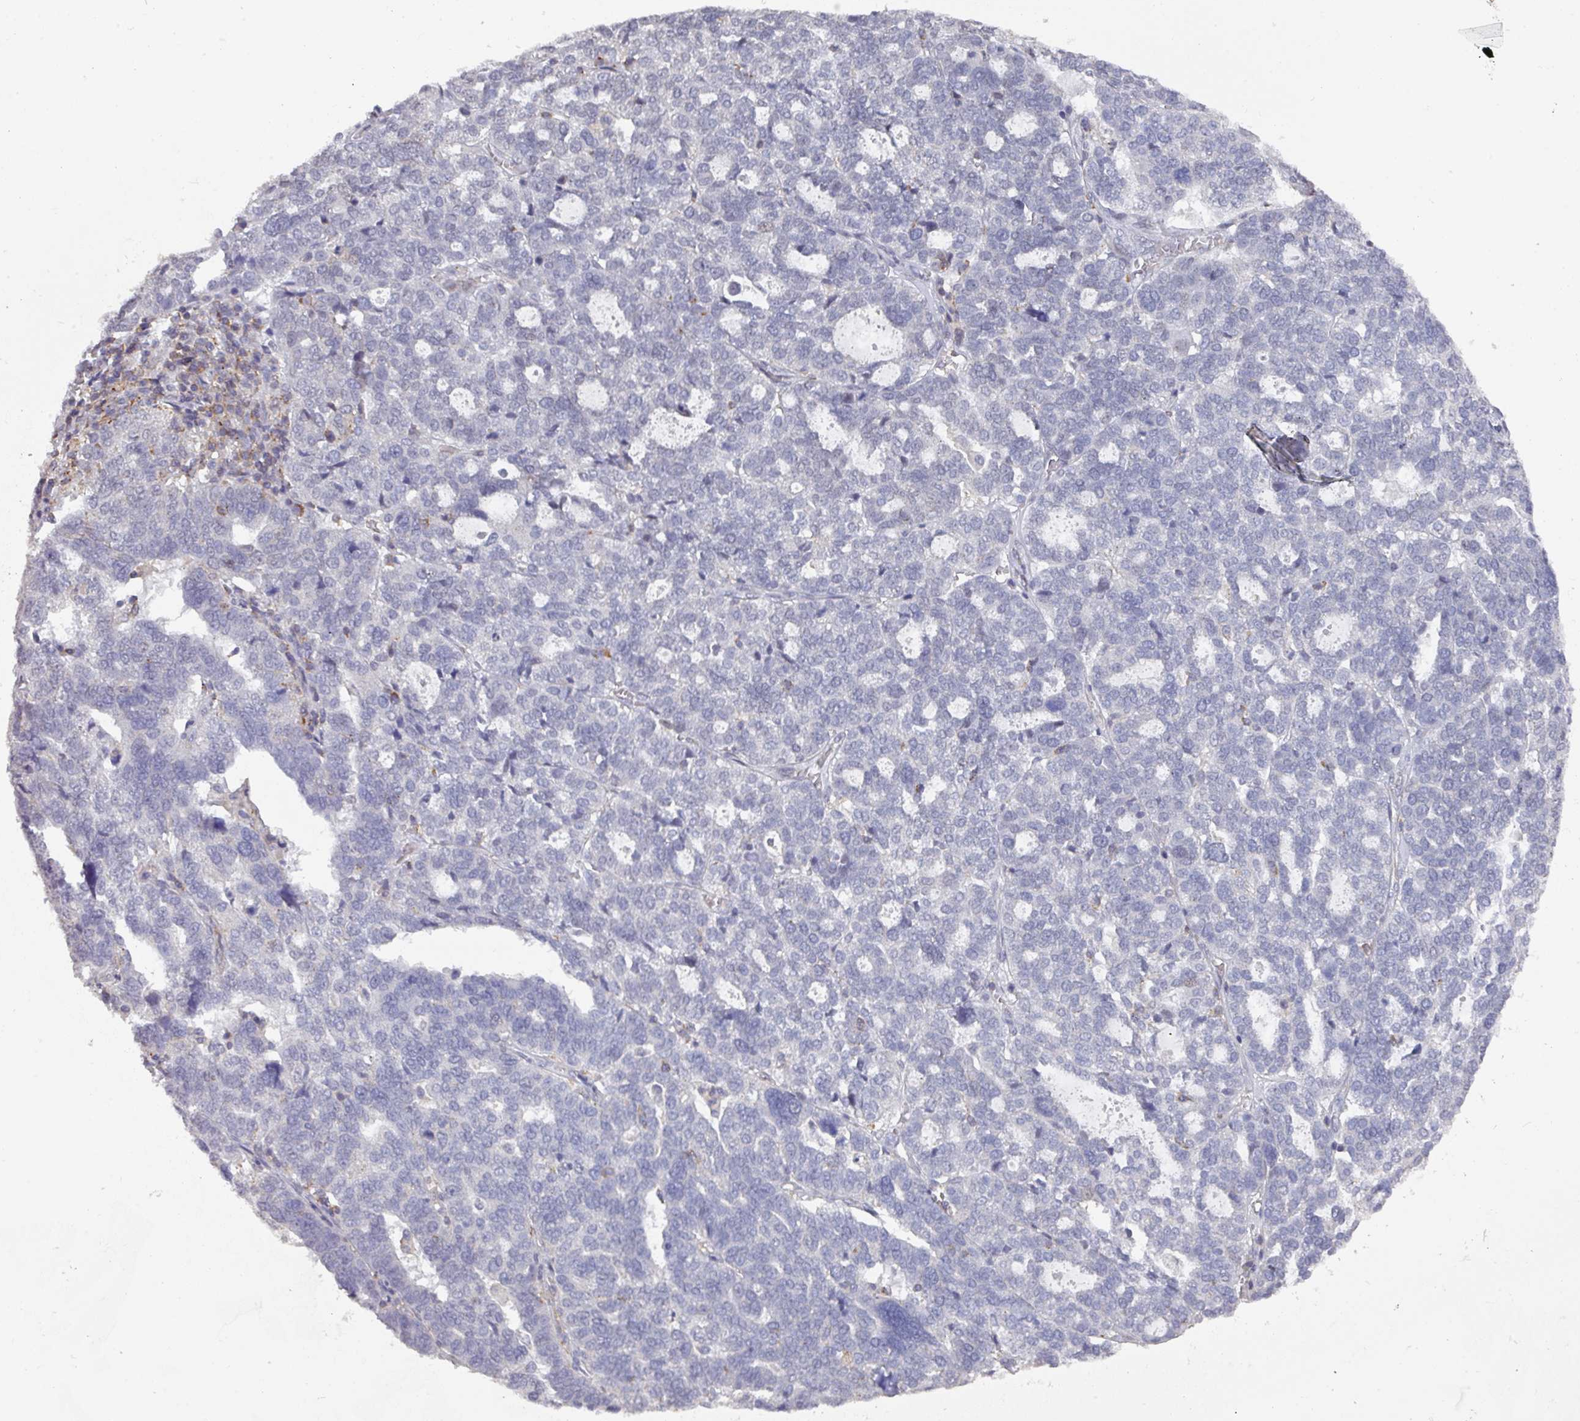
{"staining": {"intensity": "negative", "quantity": "none", "location": "none"}, "tissue": "ovarian cancer", "cell_type": "Tumor cells", "image_type": "cancer", "snomed": [{"axis": "morphology", "description": "Cystadenocarcinoma, serous, NOS"}, {"axis": "topography", "description": "Ovary"}], "caption": "This is an IHC image of ovarian serous cystadenocarcinoma. There is no expression in tumor cells.", "gene": "RASAL3", "patient": {"sex": "female", "age": 59}}